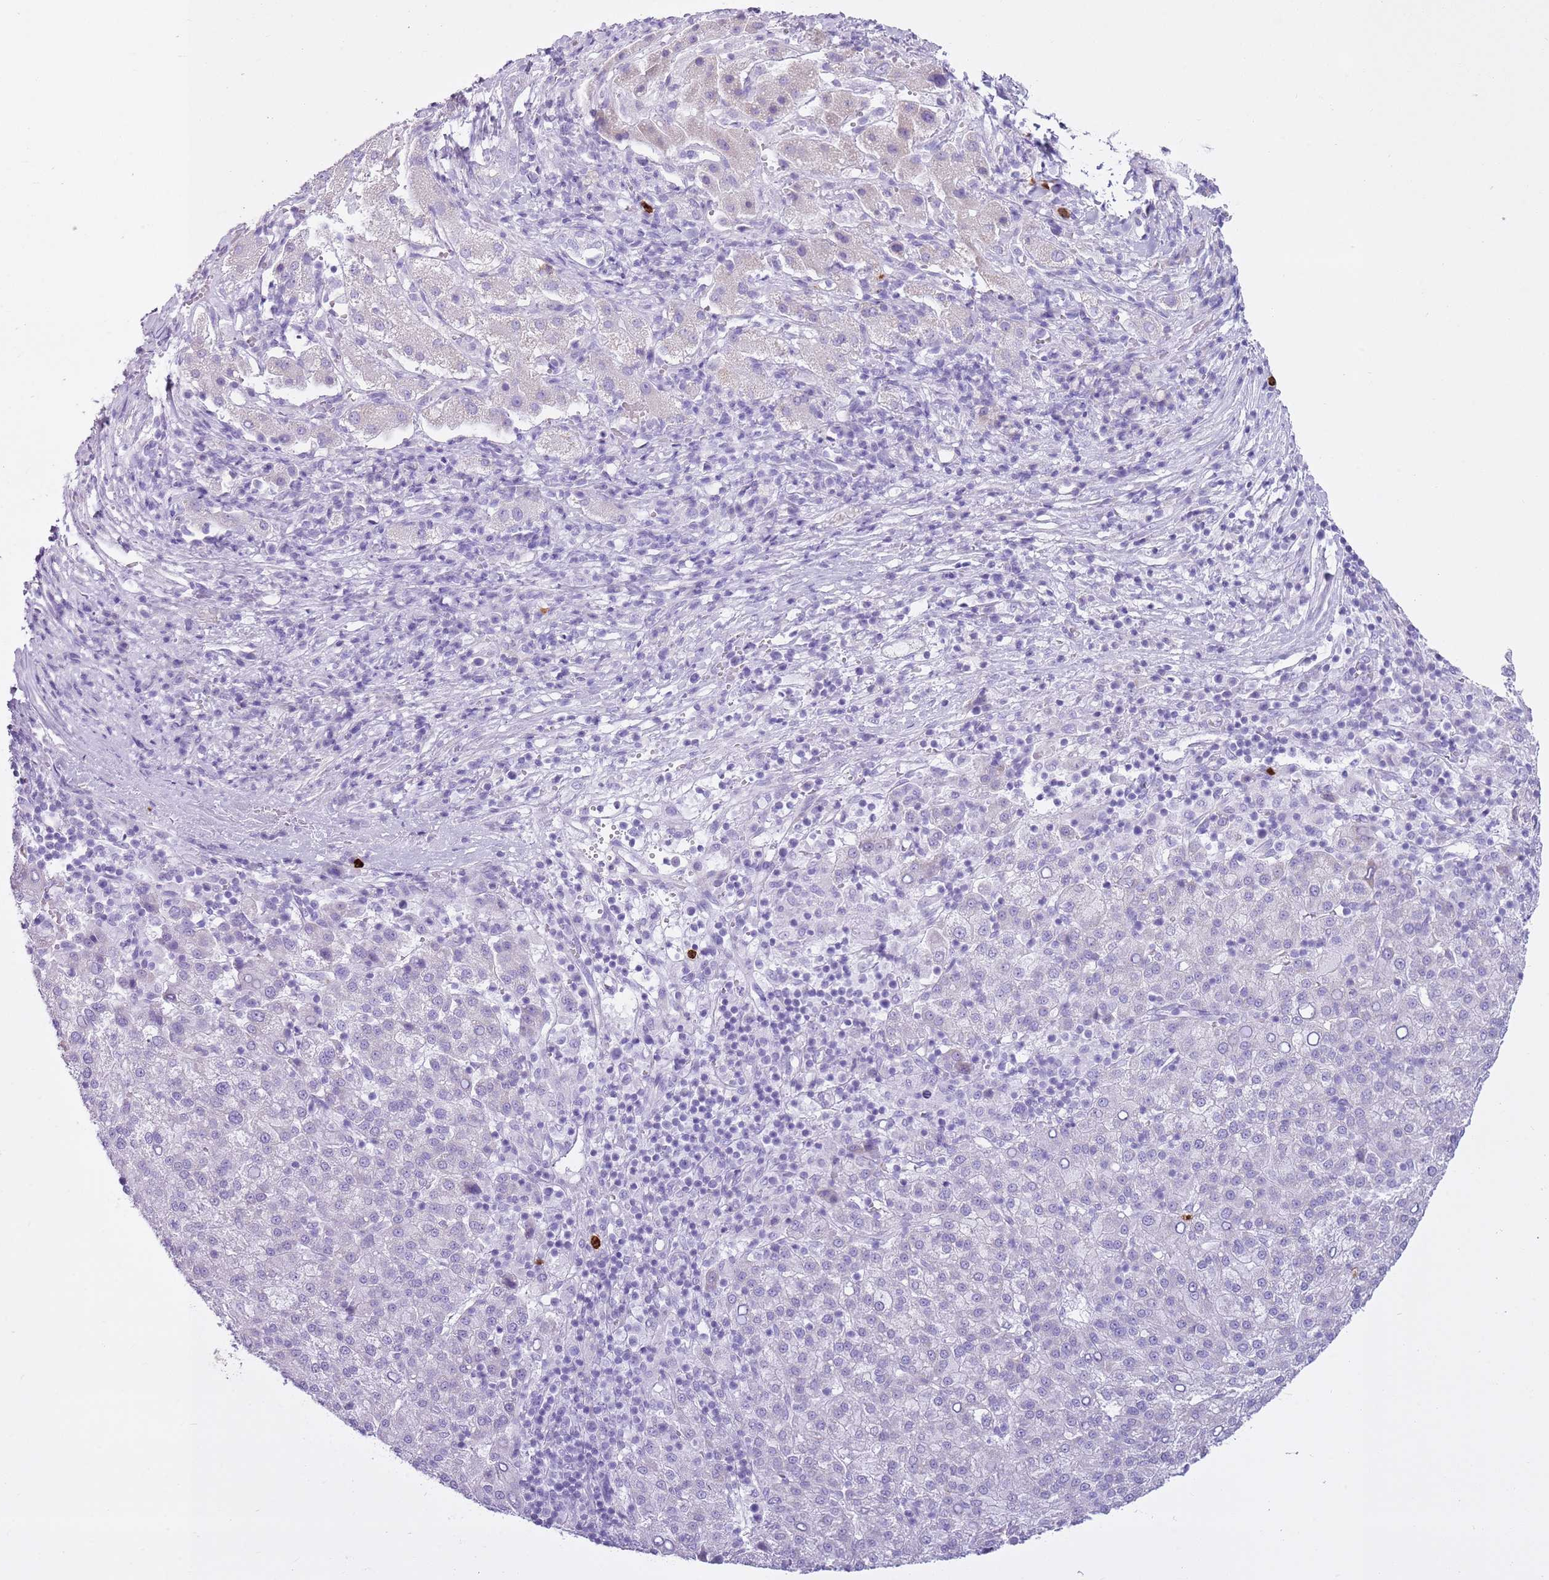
{"staining": {"intensity": "negative", "quantity": "none", "location": "none"}, "tissue": "liver cancer", "cell_type": "Tumor cells", "image_type": "cancer", "snomed": [{"axis": "morphology", "description": "Carcinoma, Hepatocellular, NOS"}, {"axis": "topography", "description": "Liver"}], "caption": "DAB (3,3'-diaminobenzidine) immunohistochemical staining of human liver hepatocellular carcinoma shows no significant positivity in tumor cells. (DAB (3,3'-diaminobenzidine) IHC, high magnification).", "gene": "CD177", "patient": {"sex": "female", "age": 58}}